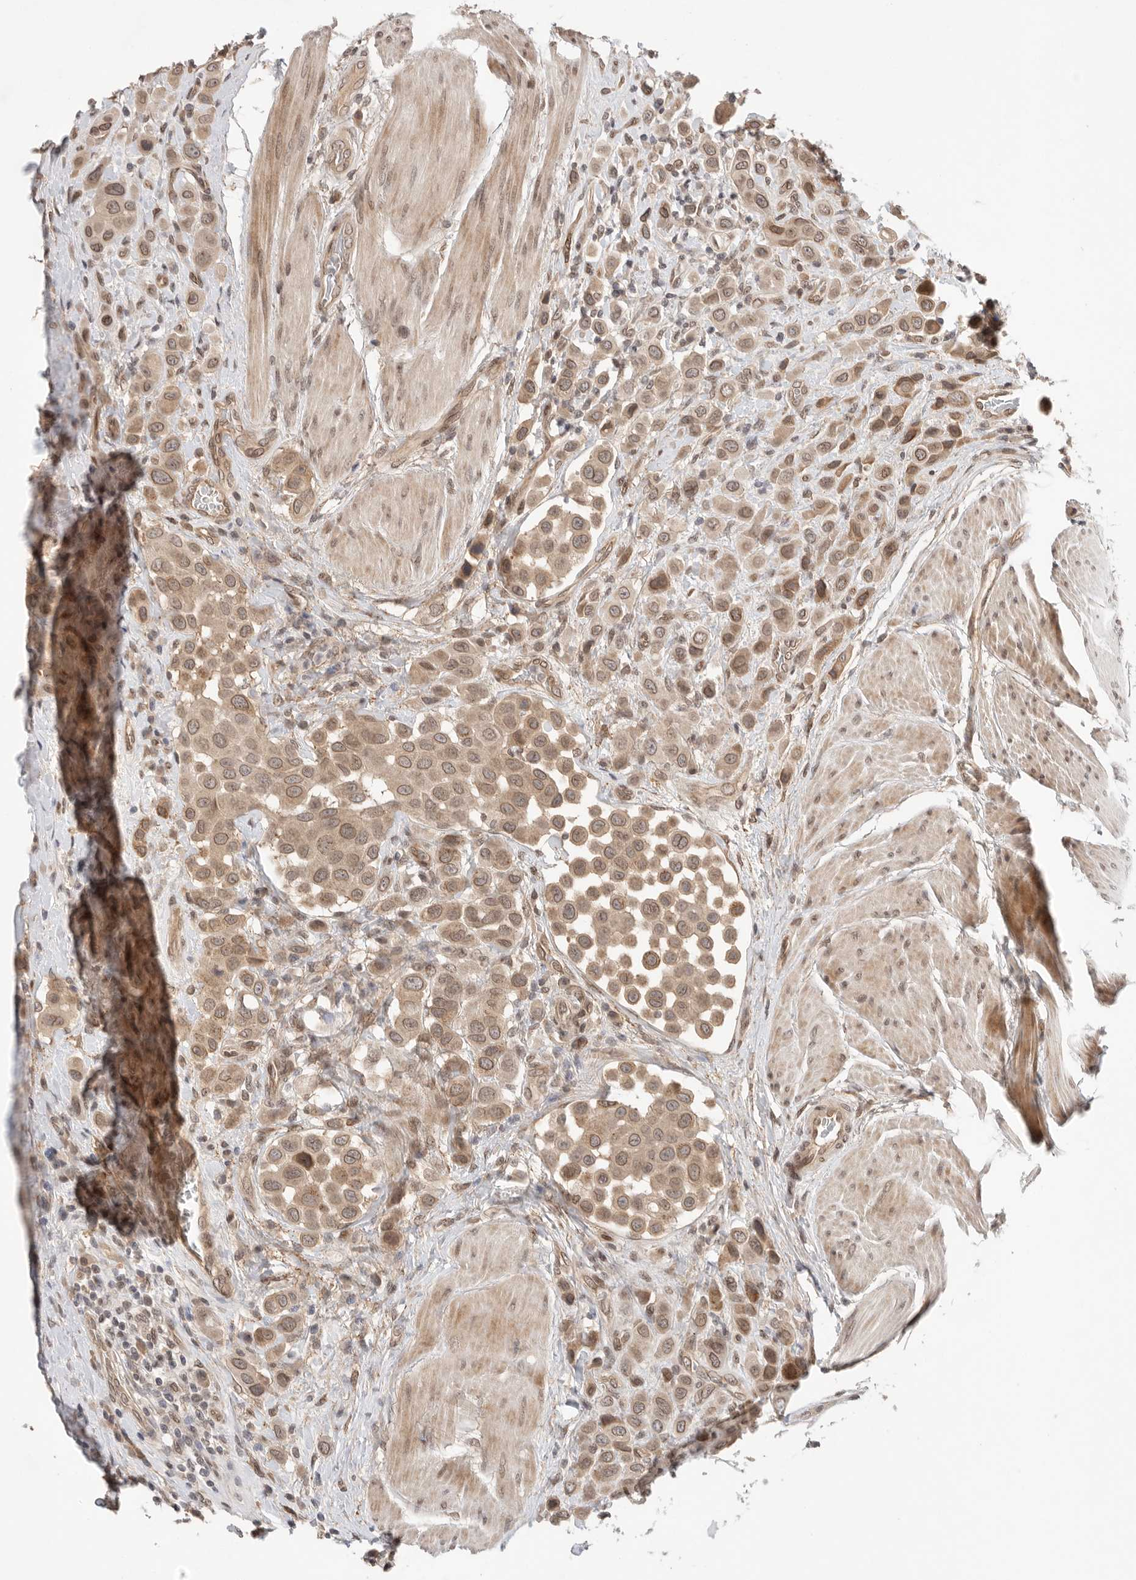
{"staining": {"intensity": "moderate", "quantity": "25%-75%", "location": "cytoplasmic/membranous,nuclear"}, "tissue": "urothelial cancer", "cell_type": "Tumor cells", "image_type": "cancer", "snomed": [{"axis": "morphology", "description": "Urothelial carcinoma, High grade"}, {"axis": "topography", "description": "Urinary bladder"}], "caption": "Protein expression analysis of human urothelial carcinoma (high-grade) reveals moderate cytoplasmic/membranous and nuclear staining in about 25%-75% of tumor cells. The protein is stained brown, and the nuclei are stained in blue (DAB (3,3'-diaminobenzidine) IHC with brightfield microscopy, high magnification).", "gene": "LEMD3", "patient": {"sex": "male", "age": 50}}